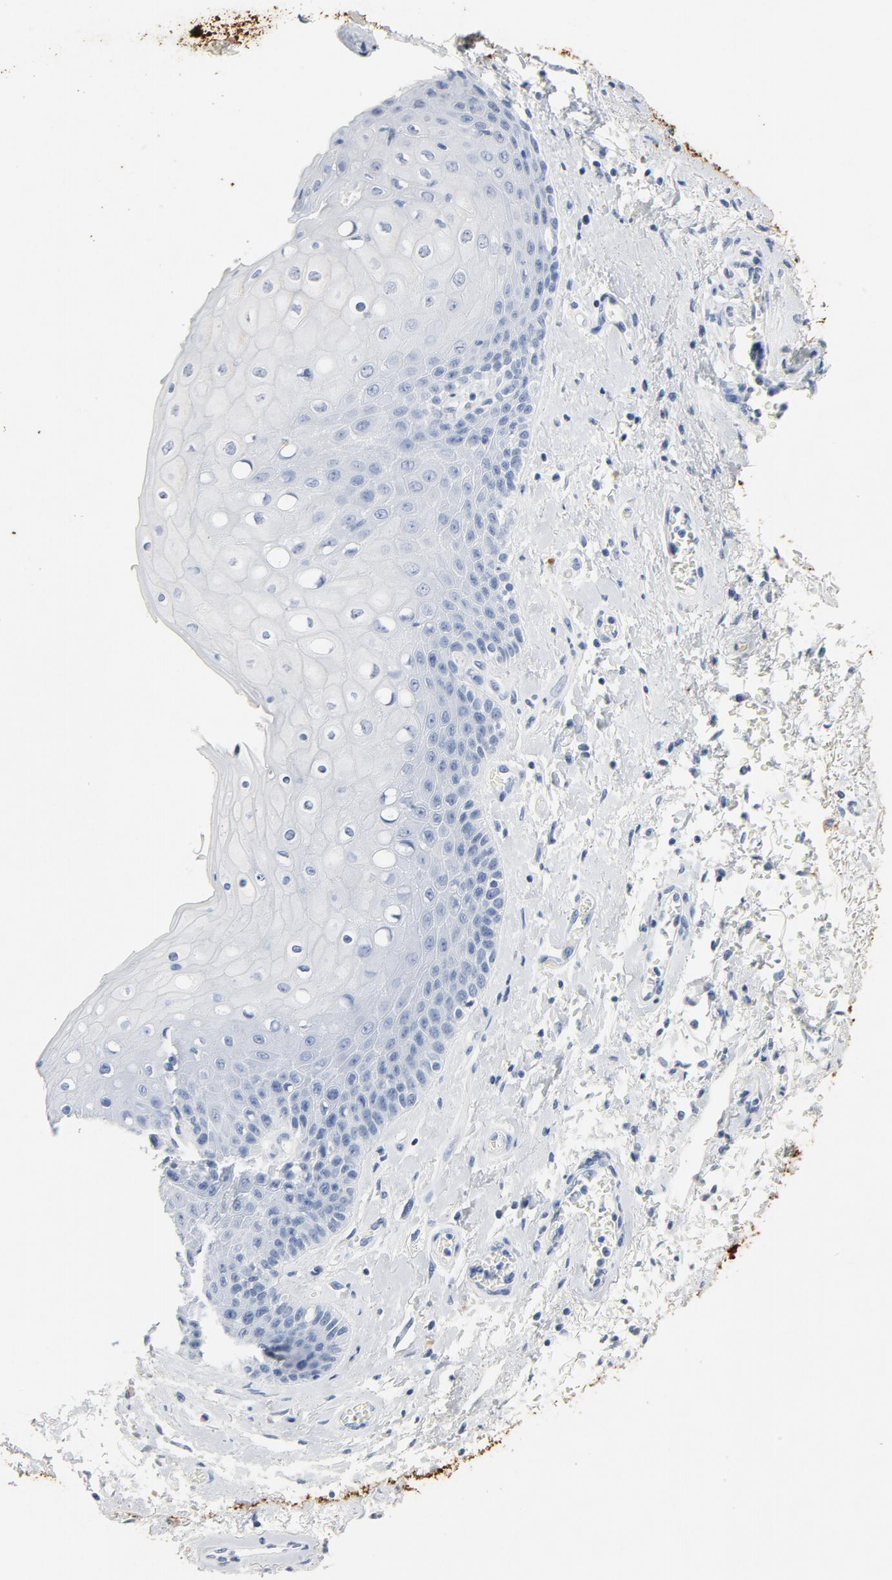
{"staining": {"intensity": "negative", "quantity": "none", "location": "none"}, "tissue": "skin", "cell_type": "Epidermal cells", "image_type": "normal", "snomed": [{"axis": "morphology", "description": "Normal tissue, NOS"}, {"axis": "topography", "description": "Anal"}], "caption": "Immunohistochemistry (IHC) photomicrograph of benign skin: human skin stained with DAB displays no significant protein positivity in epidermal cells. (Stains: DAB immunohistochemistry (IHC) with hematoxylin counter stain, Microscopy: brightfield microscopy at high magnification).", "gene": "PTPRB", "patient": {"sex": "female", "age": 46}}